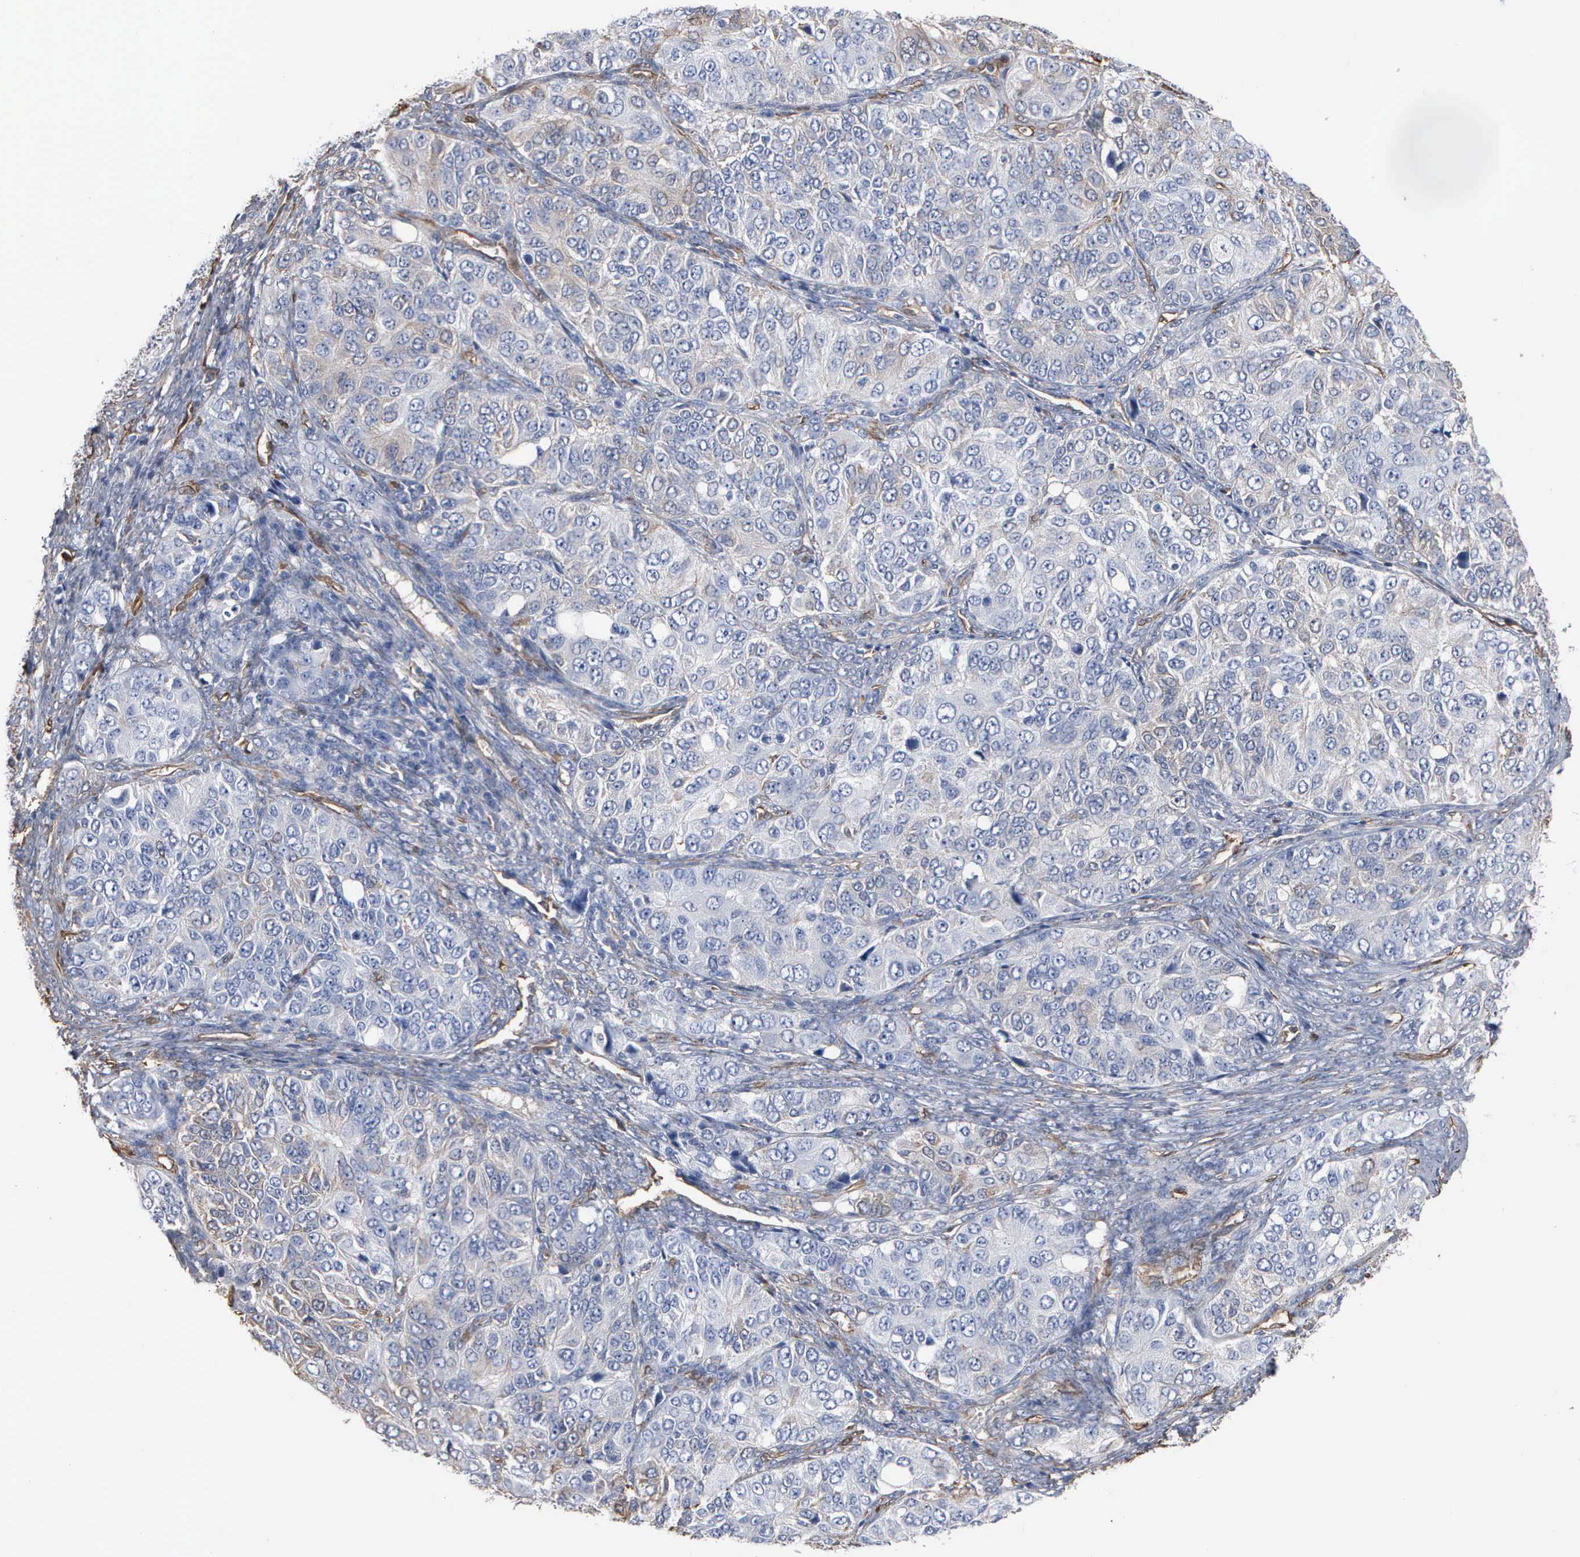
{"staining": {"intensity": "negative", "quantity": "none", "location": "none"}, "tissue": "ovarian cancer", "cell_type": "Tumor cells", "image_type": "cancer", "snomed": [{"axis": "morphology", "description": "Carcinoma, endometroid"}, {"axis": "topography", "description": "Ovary"}], "caption": "IHC of human ovarian cancer exhibits no expression in tumor cells.", "gene": "FSCN1", "patient": {"sex": "female", "age": 51}}